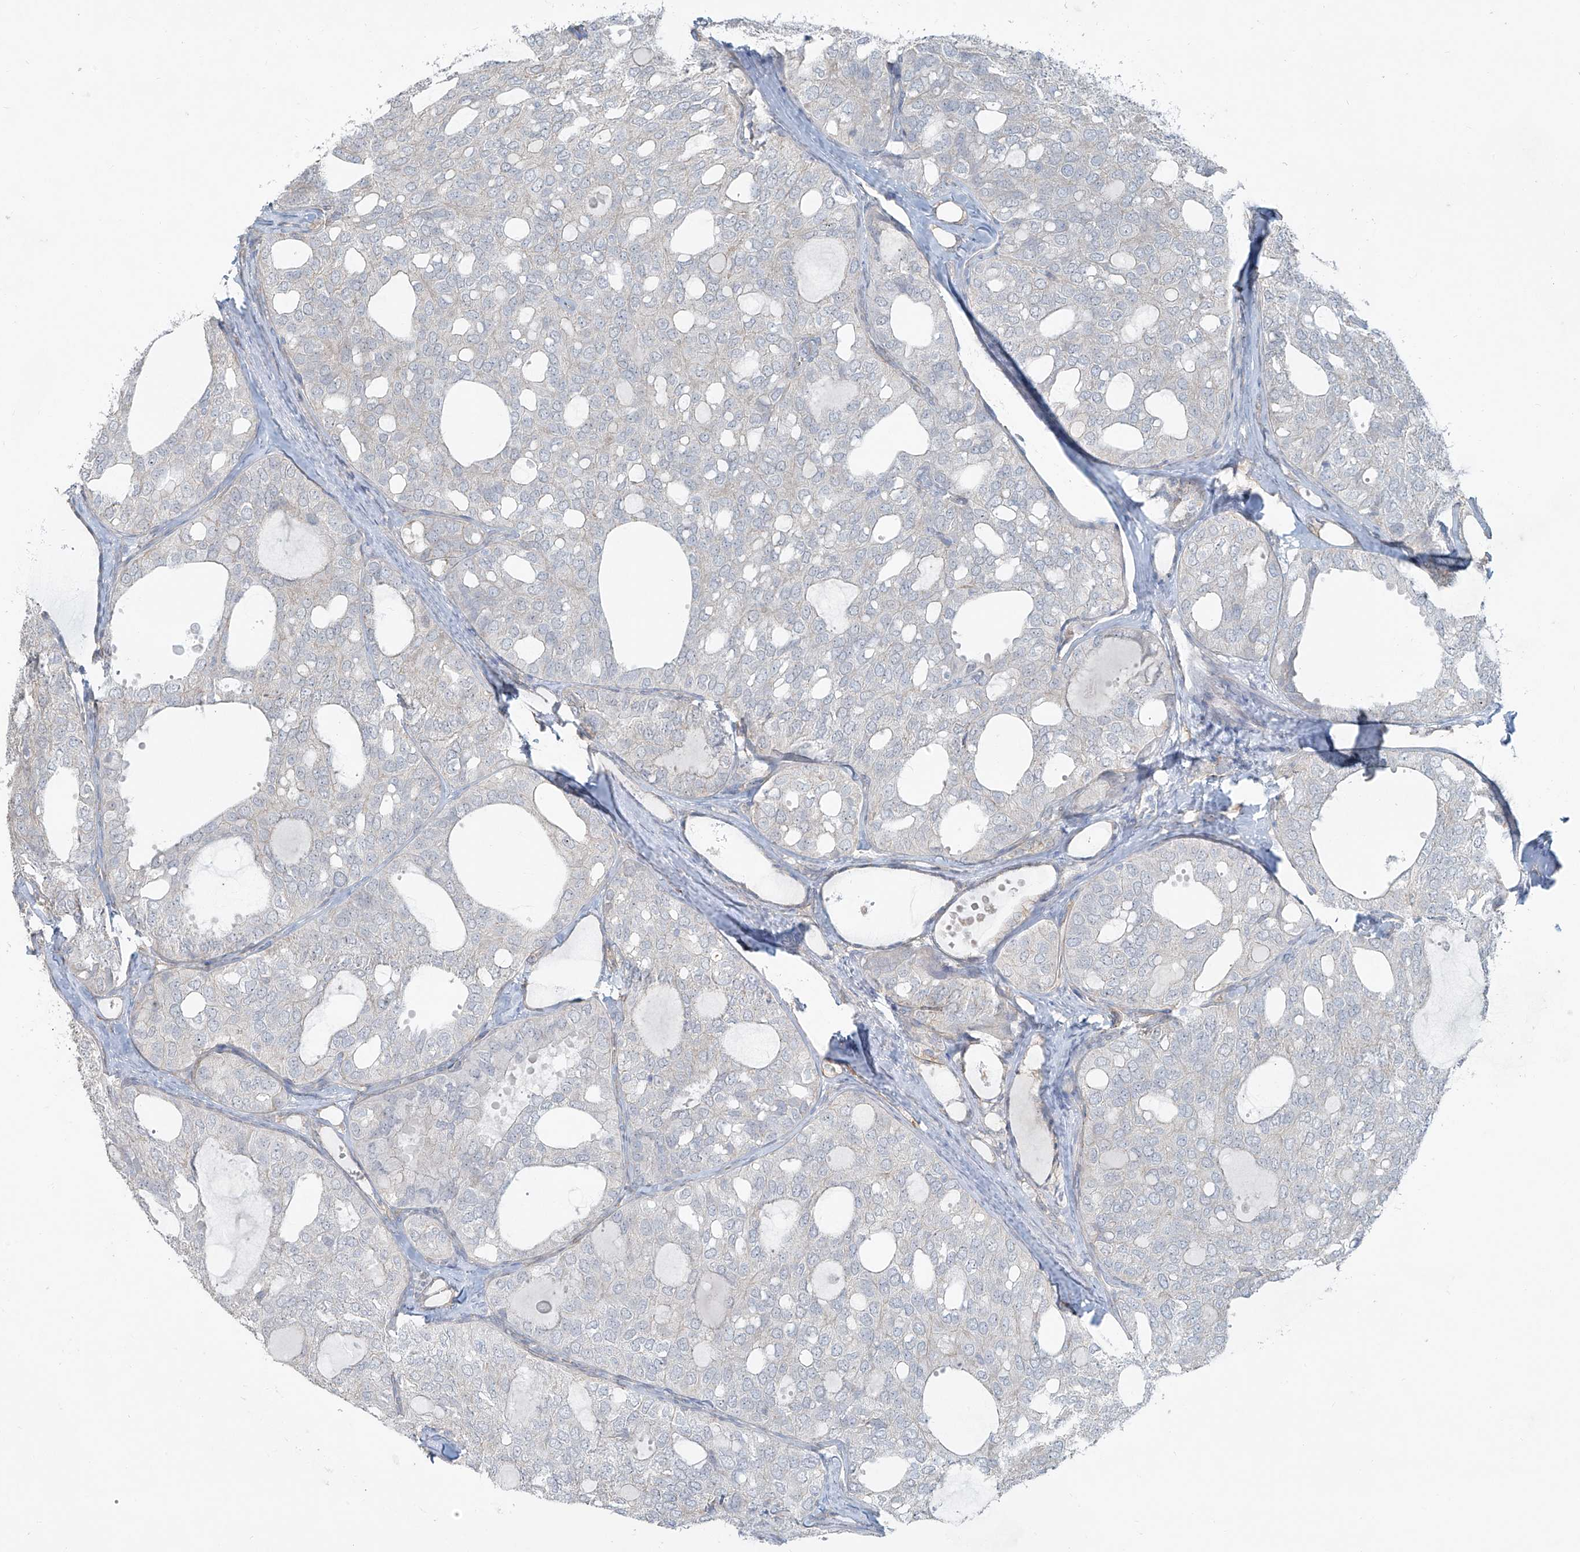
{"staining": {"intensity": "negative", "quantity": "none", "location": "none"}, "tissue": "thyroid cancer", "cell_type": "Tumor cells", "image_type": "cancer", "snomed": [{"axis": "morphology", "description": "Follicular adenoma carcinoma, NOS"}, {"axis": "topography", "description": "Thyroid gland"}], "caption": "The immunohistochemistry image has no significant expression in tumor cells of thyroid follicular adenoma carcinoma tissue. (Brightfield microscopy of DAB immunohistochemistry (IHC) at high magnification).", "gene": "TUBE1", "patient": {"sex": "male", "age": 75}}